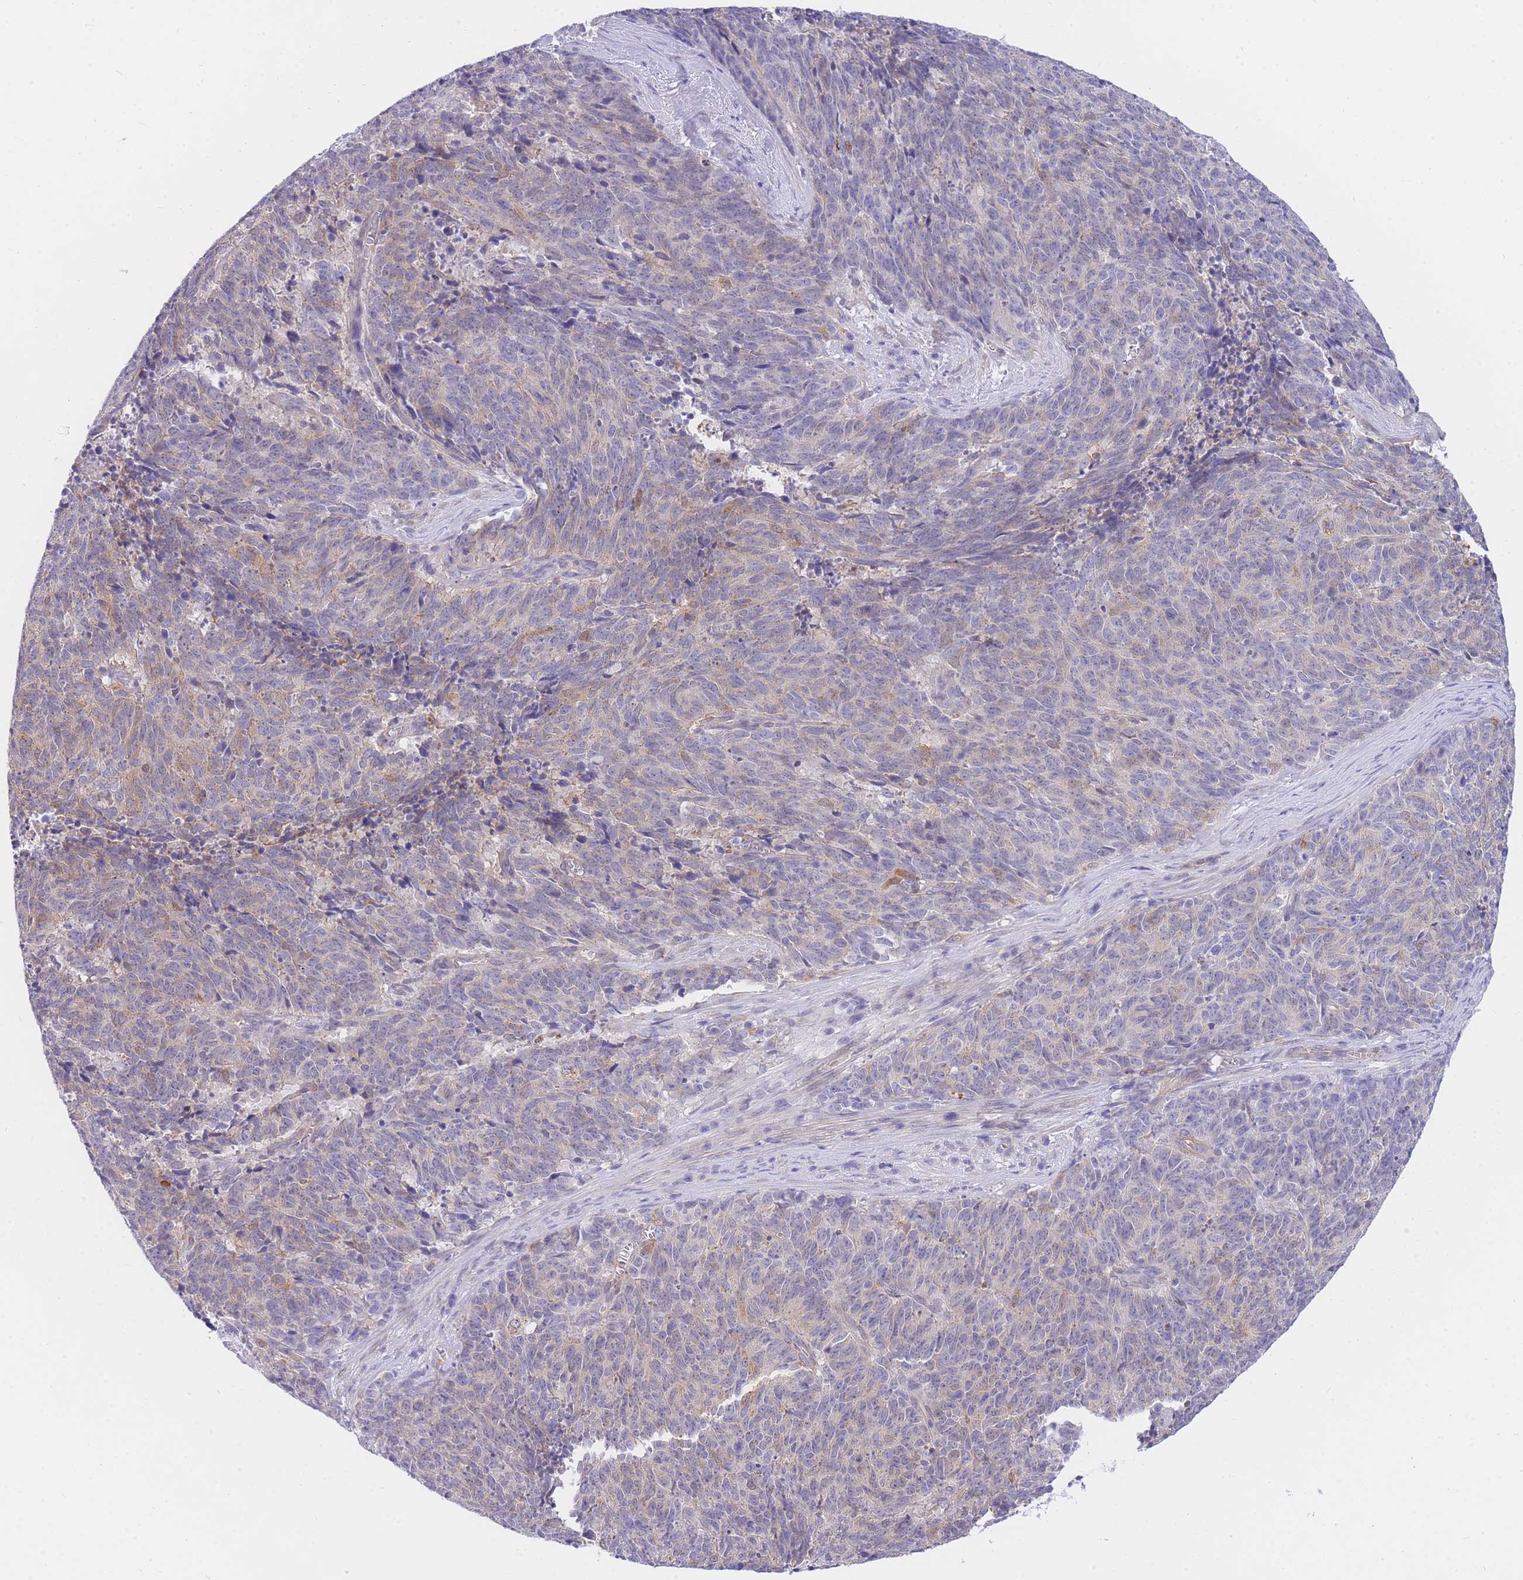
{"staining": {"intensity": "weak", "quantity": "<25%", "location": "cytoplasmic/membranous"}, "tissue": "cervical cancer", "cell_type": "Tumor cells", "image_type": "cancer", "snomed": [{"axis": "morphology", "description": "Squamous cell carcinoma, NOS"}, {"axis": "topography", "description": "Cervix"}], "caption": "Photomicrograph shows no significant protein staining in tumor cells of squamous cell carcinoma (cervical). (DAB immunohistochemistry (IHC) visualized using brightfield microscopy, high magnification).", "gene": "SRSF12", "patient": {"sex": "female", "age": 29}}